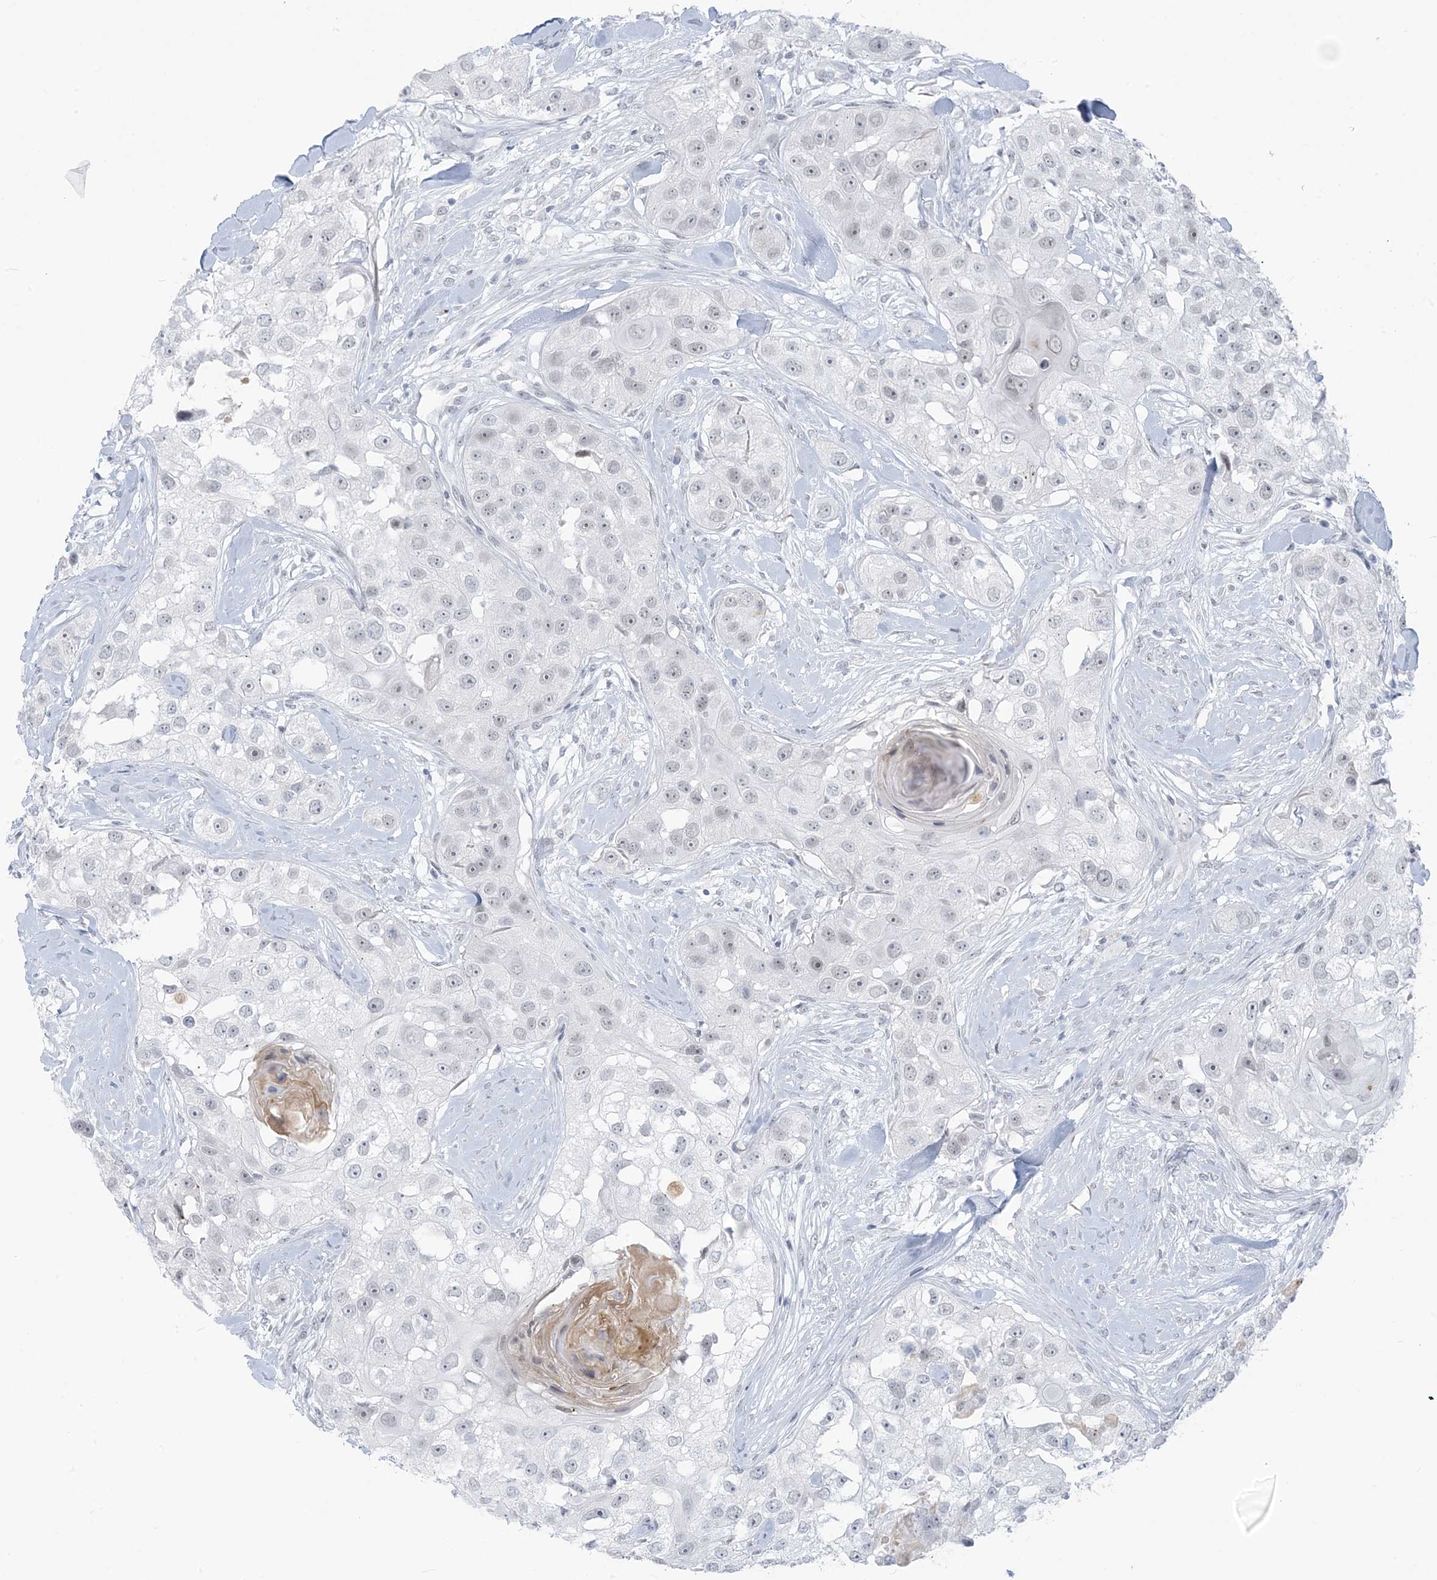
{"staining": {"intensity": "negative", "quantity": "none", "location": "none"}, "tissue": "head and neck cancer", "cell_type": "Tumor cells", "image_type": "cancer", "snomed": [{"axis": "morphology", "description": "Normal tissue, NOS"}, {"axis": "morphology", "description": "Squamous cell carcinoma, NOS"}, {"axis": "topography", "description": "Skeletal muscle"}, {"axis": "topography", "description": "Head-Neck"}], "caption": "Tumor cells are negative for protein expression in human head and neck cancer.", "gene": "SCML1", "patient": {"sex": "male", "age": 51}}